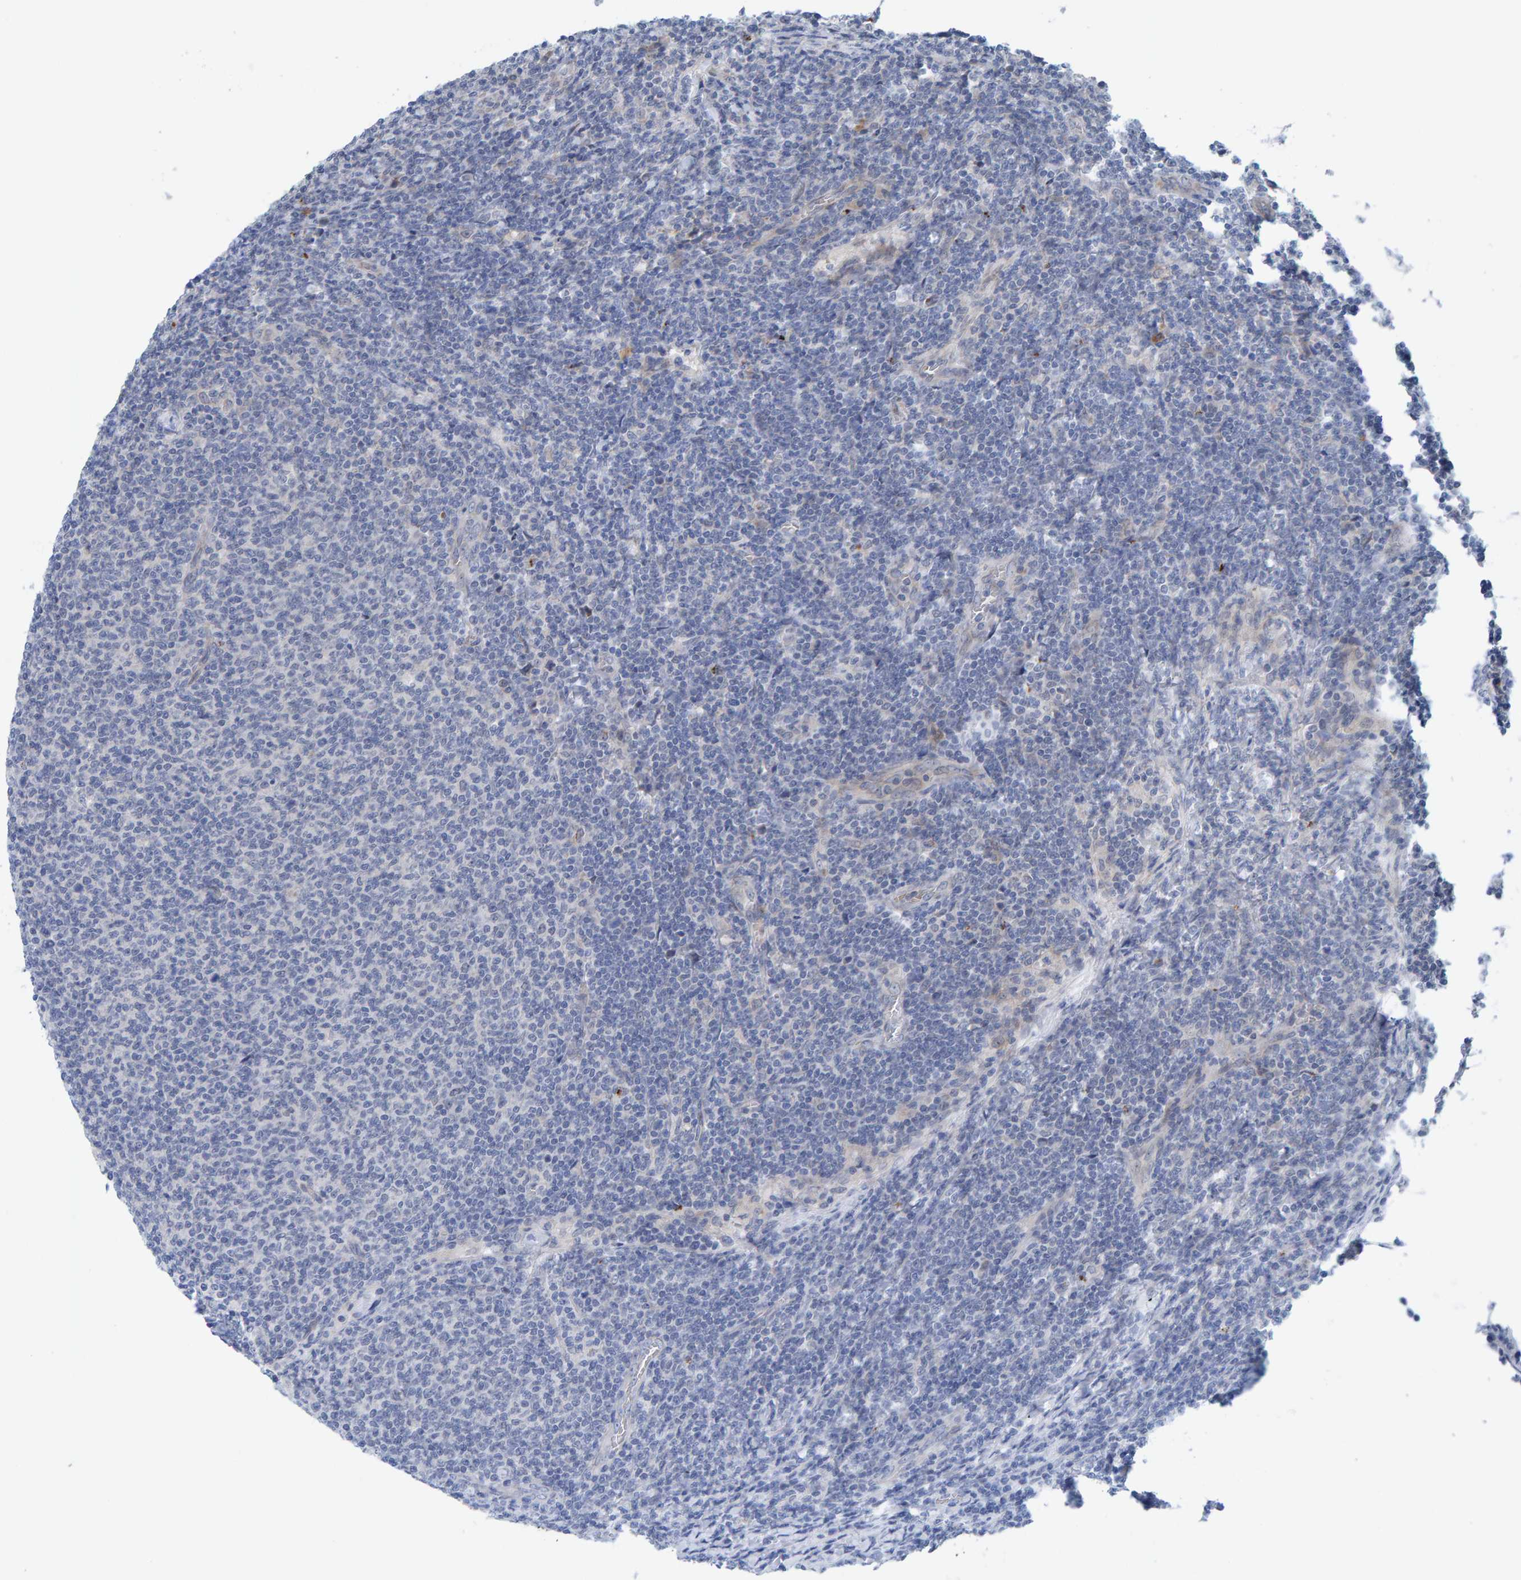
{"staining": {"intensity": "negative", "quantity": "none", "location": "none"}, "tissue": "lymphoma", "cell_type": "Tumor cells", "image_type": "cancer", "snomed": [{"axis": "morphology", "description": "Malignant lymphoma, non-Hodgkin's type, Low grade"}, {"axis": "topography", "description": "Lymph node"}], "caption": "IHC photomicrograph of neoplastic tissue: human lymphoma stained with DAB (3,3'-diaminobenzidine) shows no significant protein staining in tumor cells. Brightfield microscopy of immunohistochemistry (IHC) stained with DAB (3,3'-diaminobenzidine) (brown) and hematoxylin (blue), captured at high magnification.", "gene": "MFSD6L", "patient": {"sex": "male", "age": 66}}